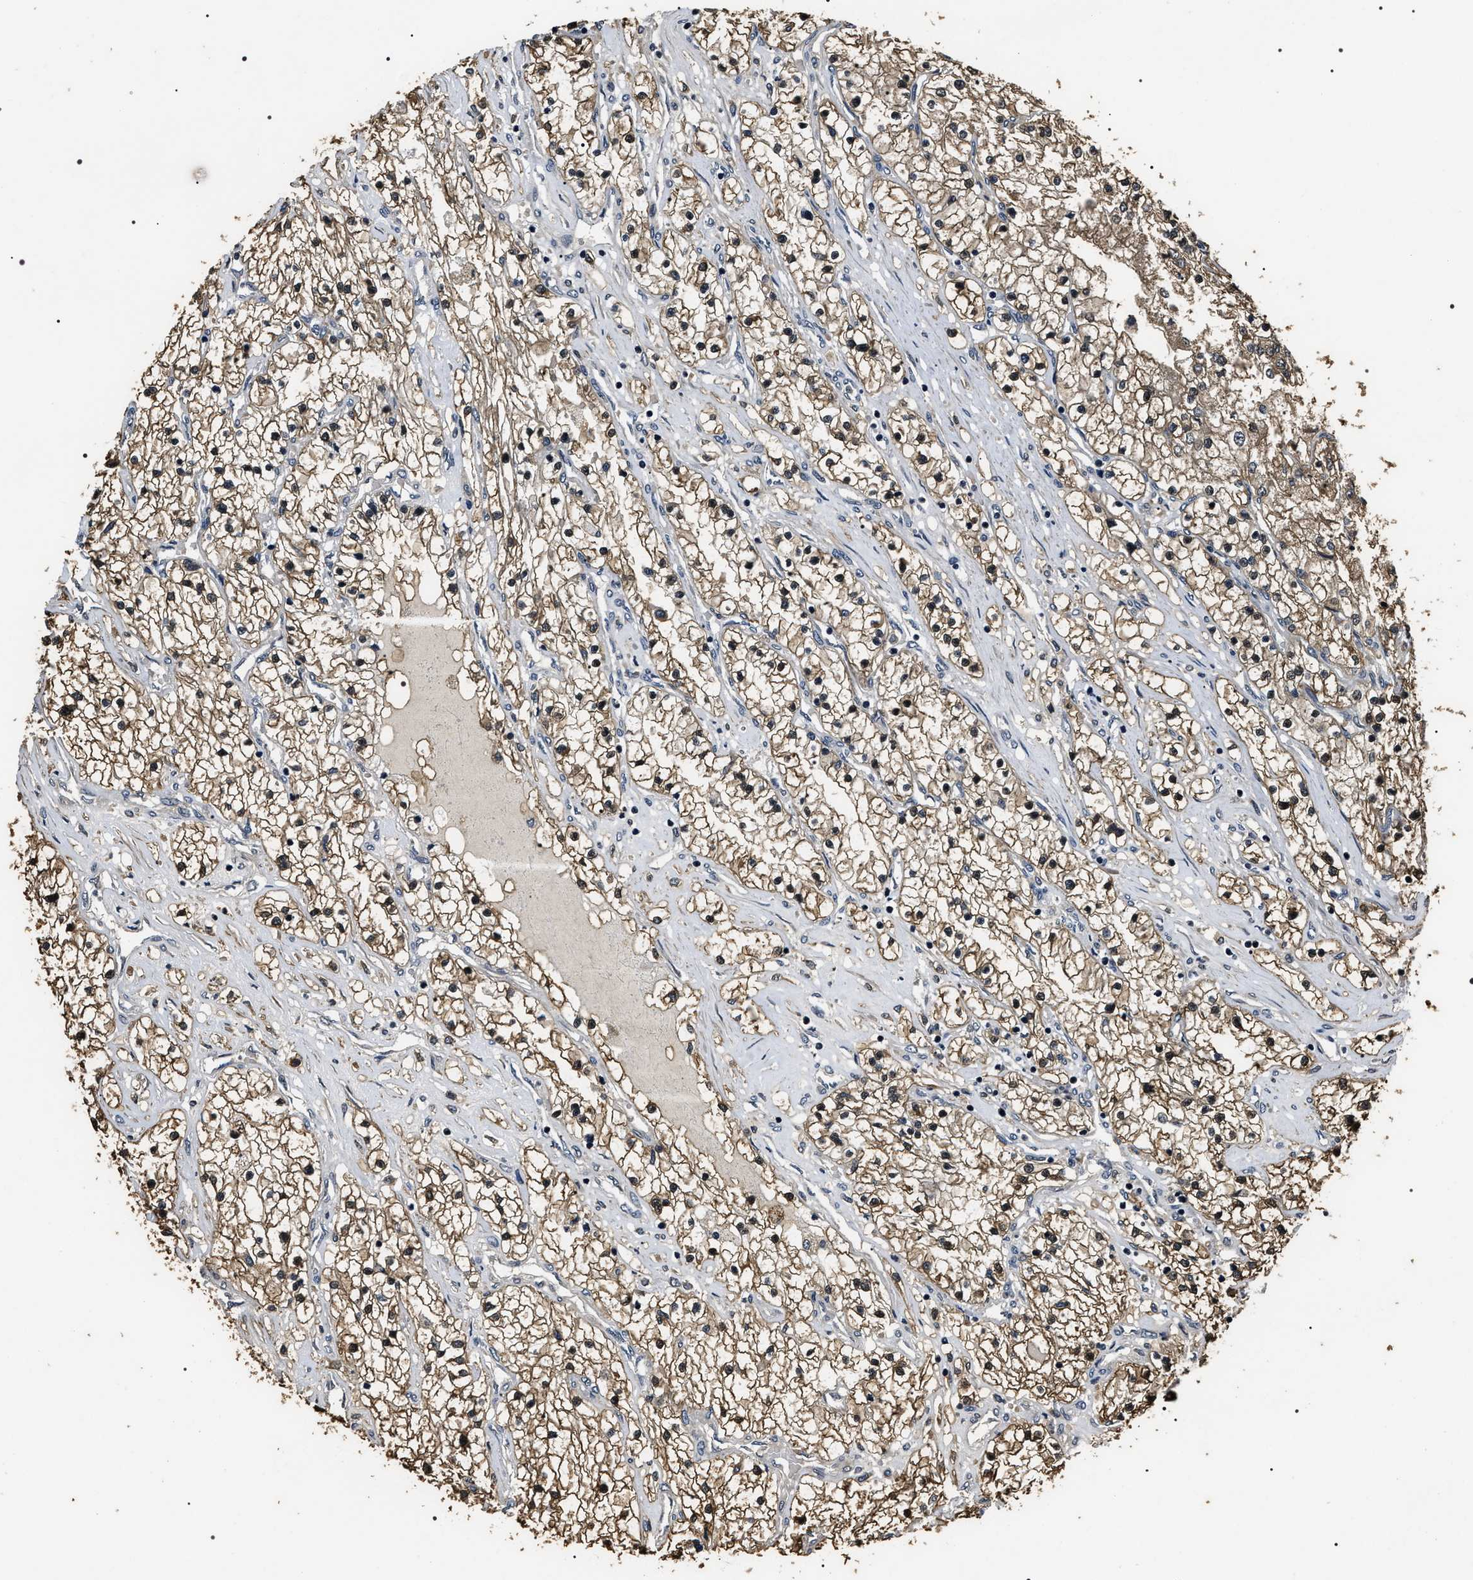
{"staining": {"intensity": "moderate", "quantity": ">75%", "location": "cytoplasmic/membranous,nuclear"}, "tissue": "renal cancer", "cell_type": "Tumor cells", "image_type": "cancer", "snomed": [{"axis": "morphology", "description": "Adenocarcinoma, NOS"}, {"axis": "topography", "description": "Kidney"}], "caption": "Human renal cancer (adenocarcinoma) stained with a protein marker displays moderate staining in tumor cells.", "gene": "ARHGAP22", "patient": {"sex": "male", "age": 68}}